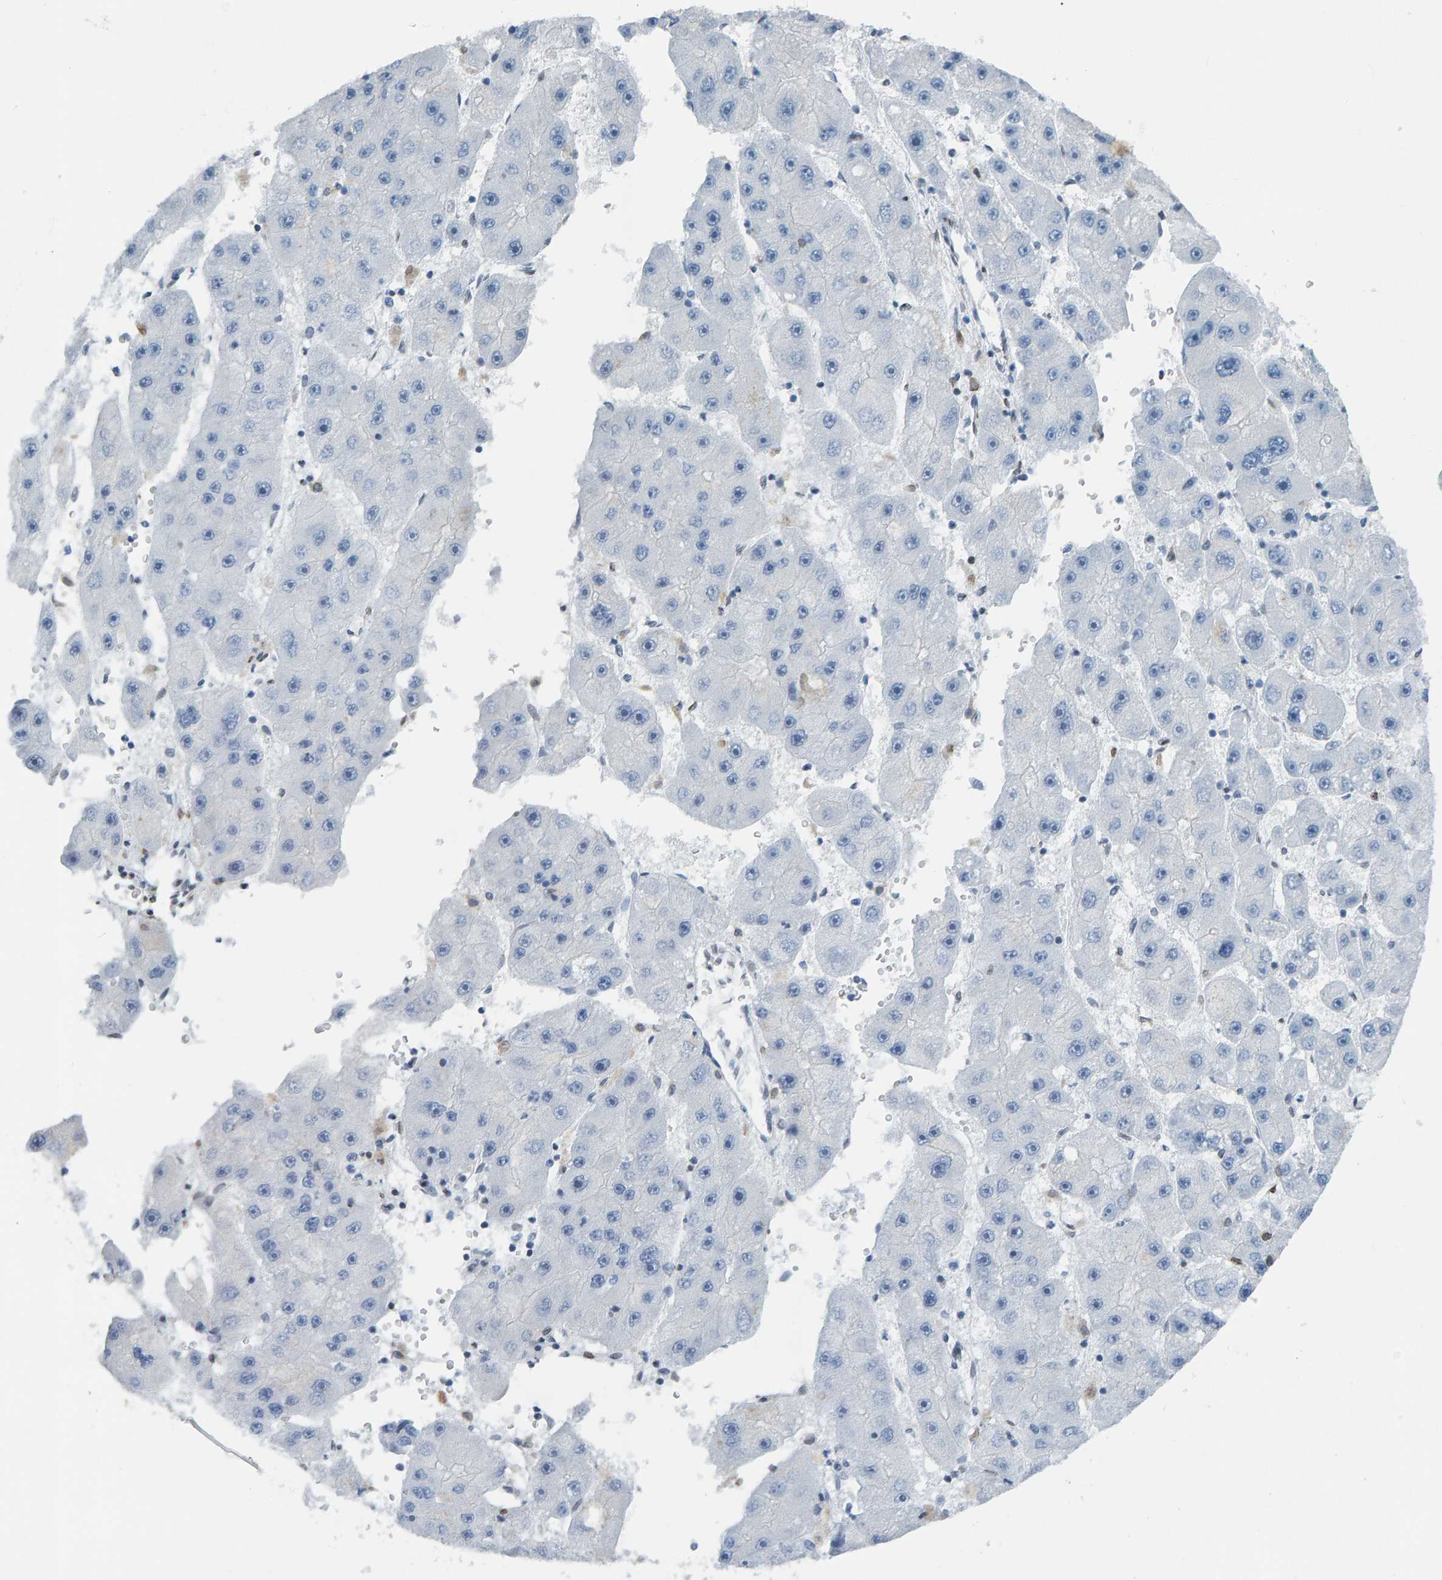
{"staining": {"intensity": "negative", "quantity": "none", "location": "none"}, "tissue": "liver cancer", "cell_type": "Tumor cells", "image_type": "cancer", "snomed": [{"axis": "morphology", "description": "Carcinoma, Hepatocellular, NOS"}, {"axis": "topography", "description": "Liver"}], "caption": "Immunohistochemistry (IHC) micrograph of neoplastic tissue: liver cancer stained with DAB demonstrates no significant protein staining in tumor cells. The staining was performed using DAB to visualize the protein expression in brown, while the nuclei were stained in blue with hematoxylin (Magnification: 20x).", "gene": "LMNB2", "patient": {"sex": "female", "age": 61}}